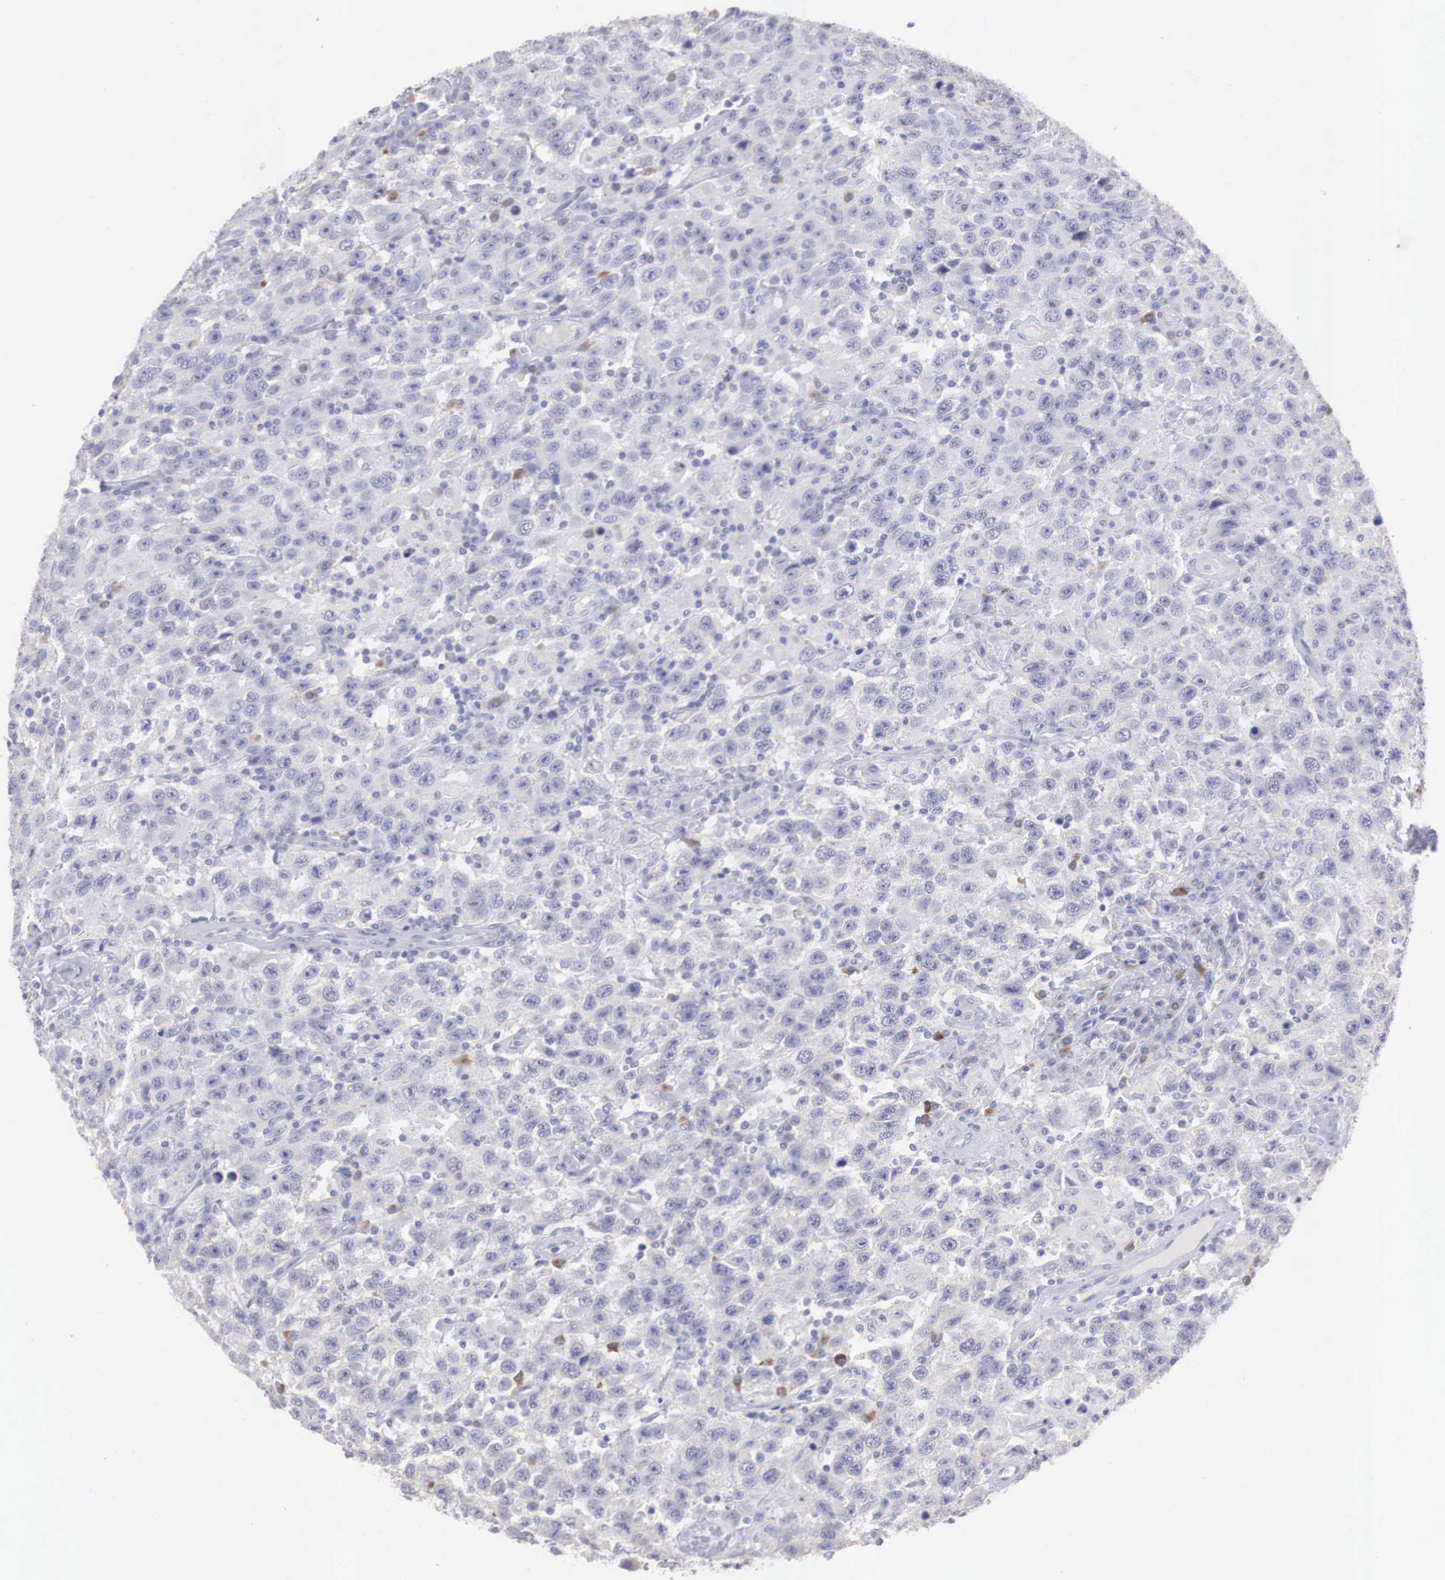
{"staining": {"intensity": "moderate", "quantity": "<25%", "location": "cytoplasmic/membranous"}, "tissue": "testis cancer", "cell_type": "Tumor cells", "image_type": "cancer", "snomed": [{"axis": "morphology", "description": "Seminoma, NOS"}, {"axis": "topography", "description": "Testis"}], "caption": "Testis seminoma tissue shows moderate cytoplasmic/membranous staining in approximately <25% of tumor cells The staining was performed using DAB to visualize the protein expression in brown, while the nuclei were stained in blue with hematoxylin (Magnification: 20x).", "gene": "REPS2", "patient": {"sex": "male", "age": 41}}